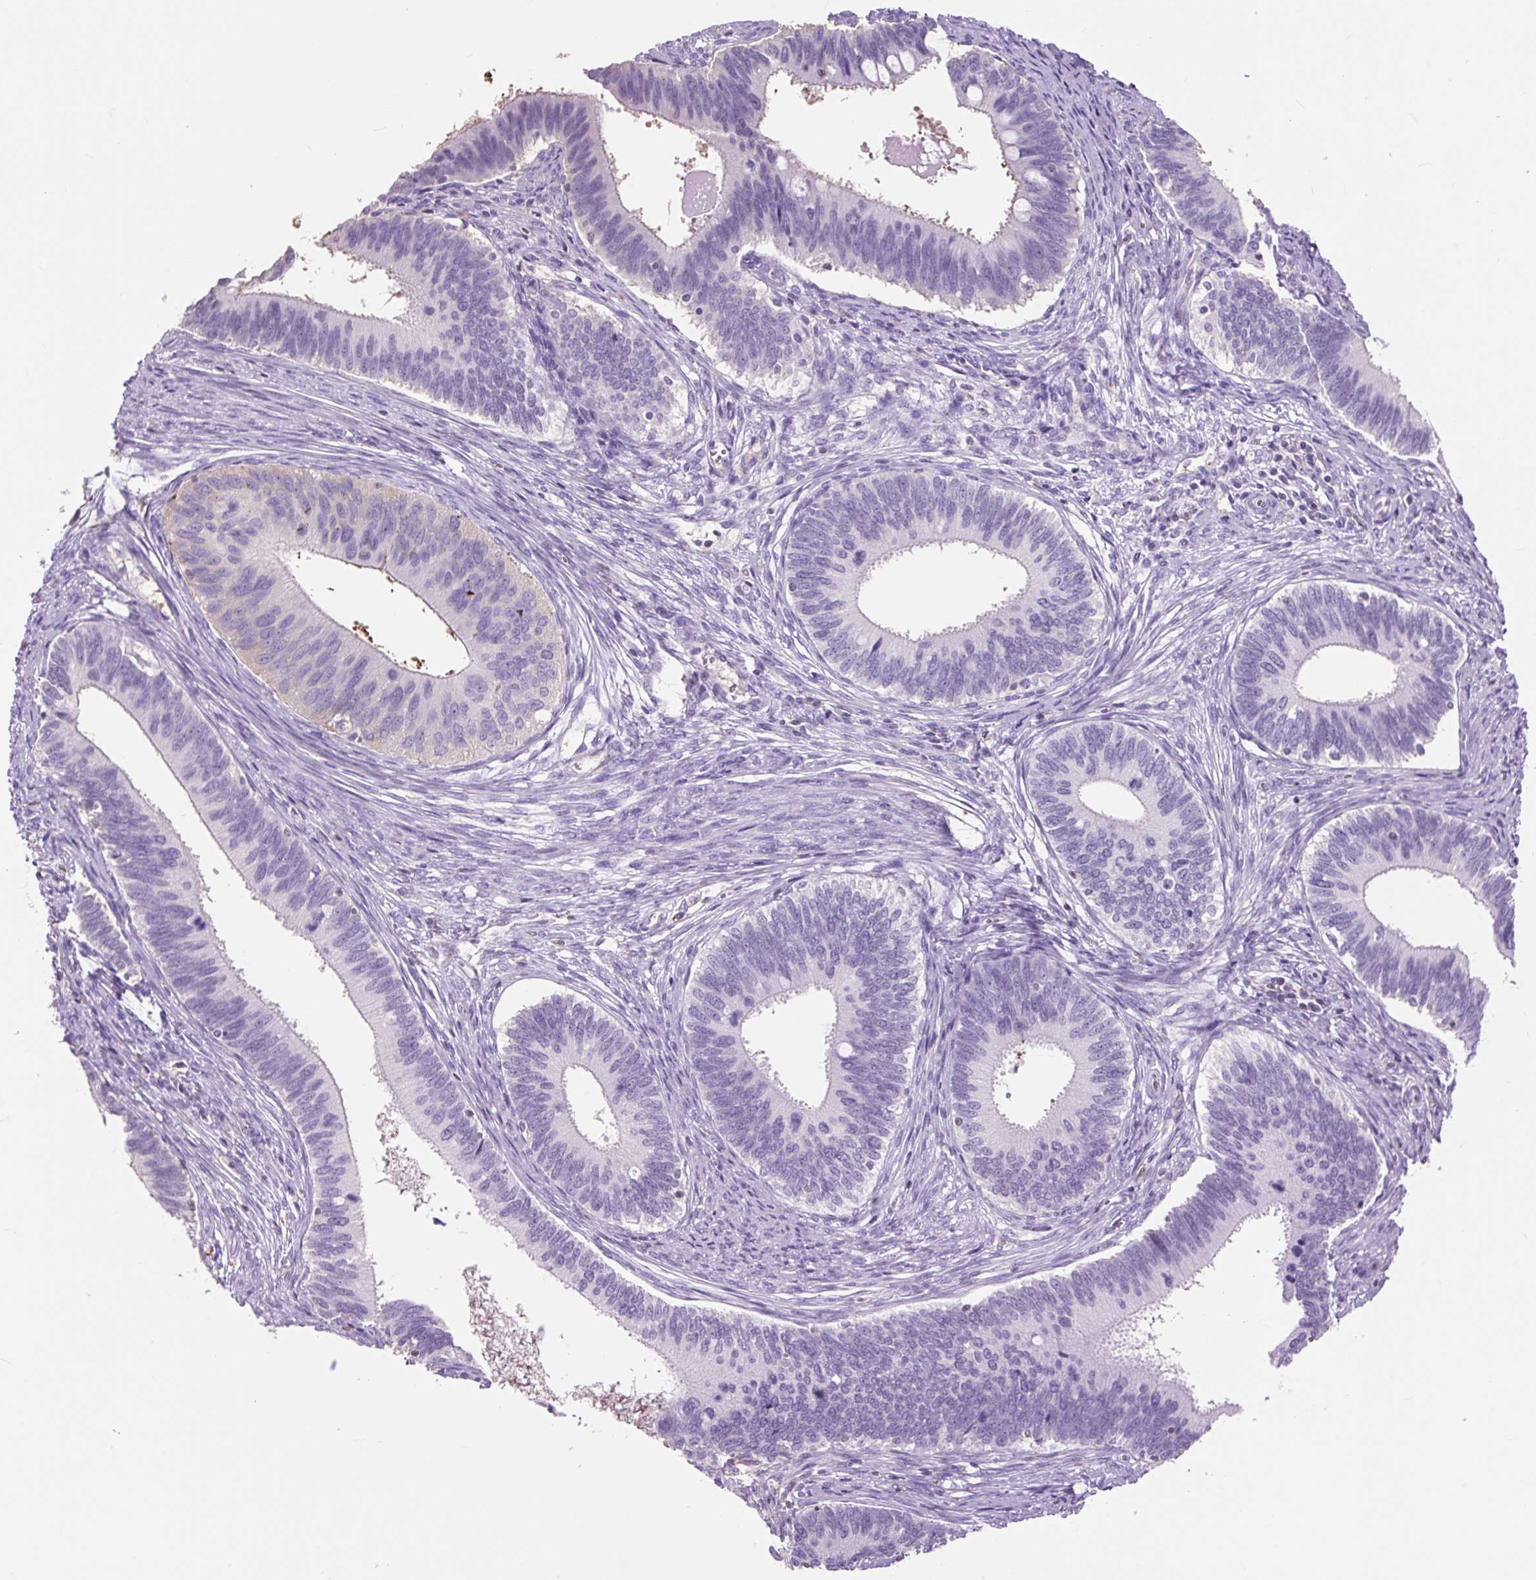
{"staining": {"intensity": "negative", "quantity": "none", "location": "none"}, "tissue": "cervical cancer", "cell_type": "Tumor cells", "image_type": "cancer", "snomed": [{"axis": "morphology", "description": "Adenocarcinoma, NOS"}, {"axis": "topography", "description": "Cervix"}], "caption": "A micrograph of human cervical cancer is negative for staining in tumor cells. (DAB (3,3'-diaminobenzidine) immunohistochemistry, high magnification).", "gene": "OR10A7", "patient": {"sex": "female", "age": 42}}